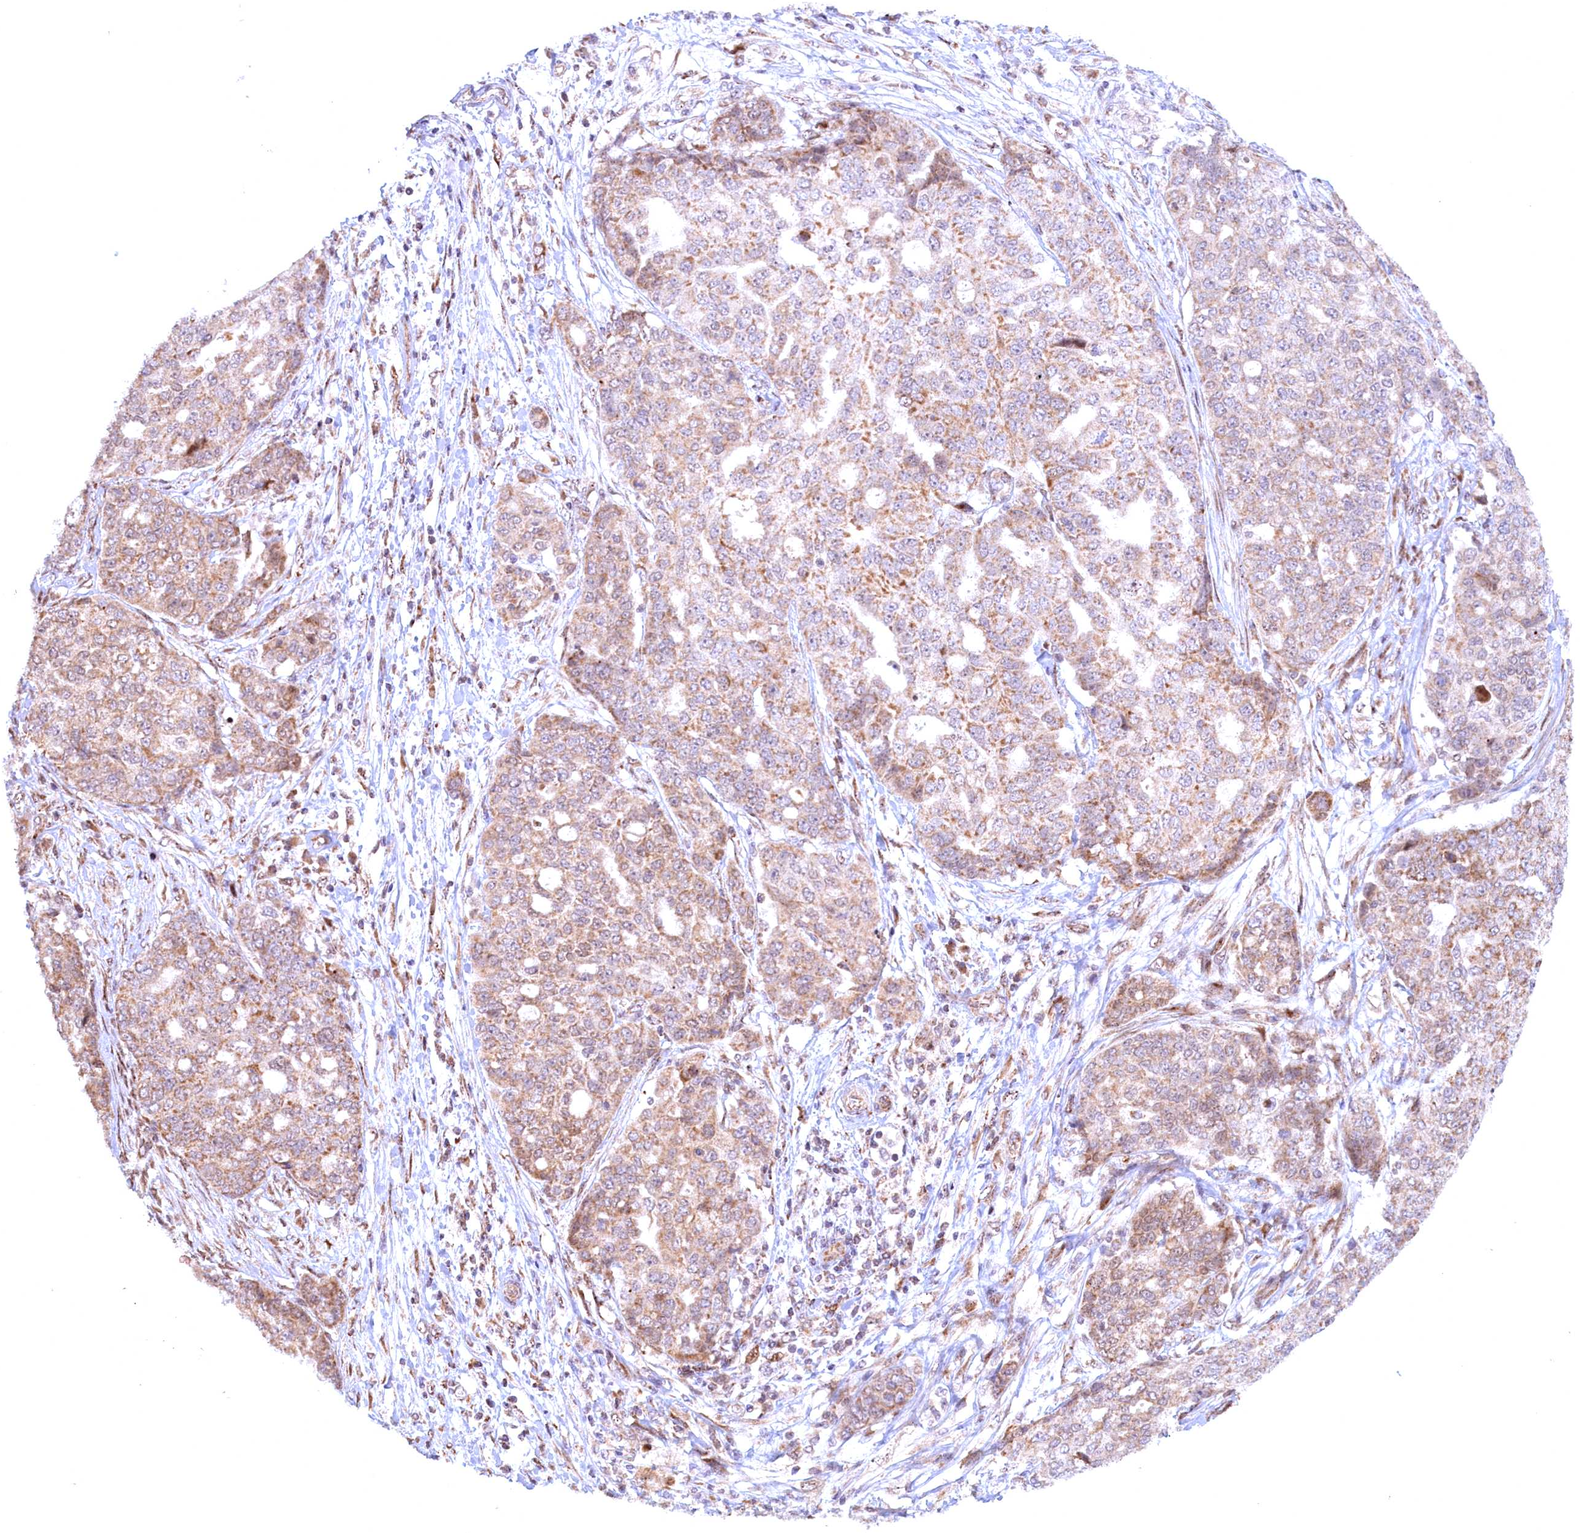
{"staining": {"intensity": "moderate", "quantity": ">75%", "location": "cytoplasmic/membranous"}, "tissue": "ovarian cancer", "cell_type": "Tumor cells", "image_type": "cancer", "snomed": [{"axis": "morphology", "description": "Cystadenocarcinoma, serous, NOS"}, {"axis": "topography", "description": "Soft tissue"}, {"axis": "topography", "description": "Ovary"}], "caption": "Immunohistochemistry of human ovarian cancer exhibits medium levels of moderate cytoplasmic/membranous positivity in about >75% of tumor cells. The staining was performed using DAB to visualize the protein expression in brown, while the nuclei were stained in blue with hematoxylin (Magnification: 20x).", "gene": "PLA2G10", "patient": {"sex": "female", "age": 57}}